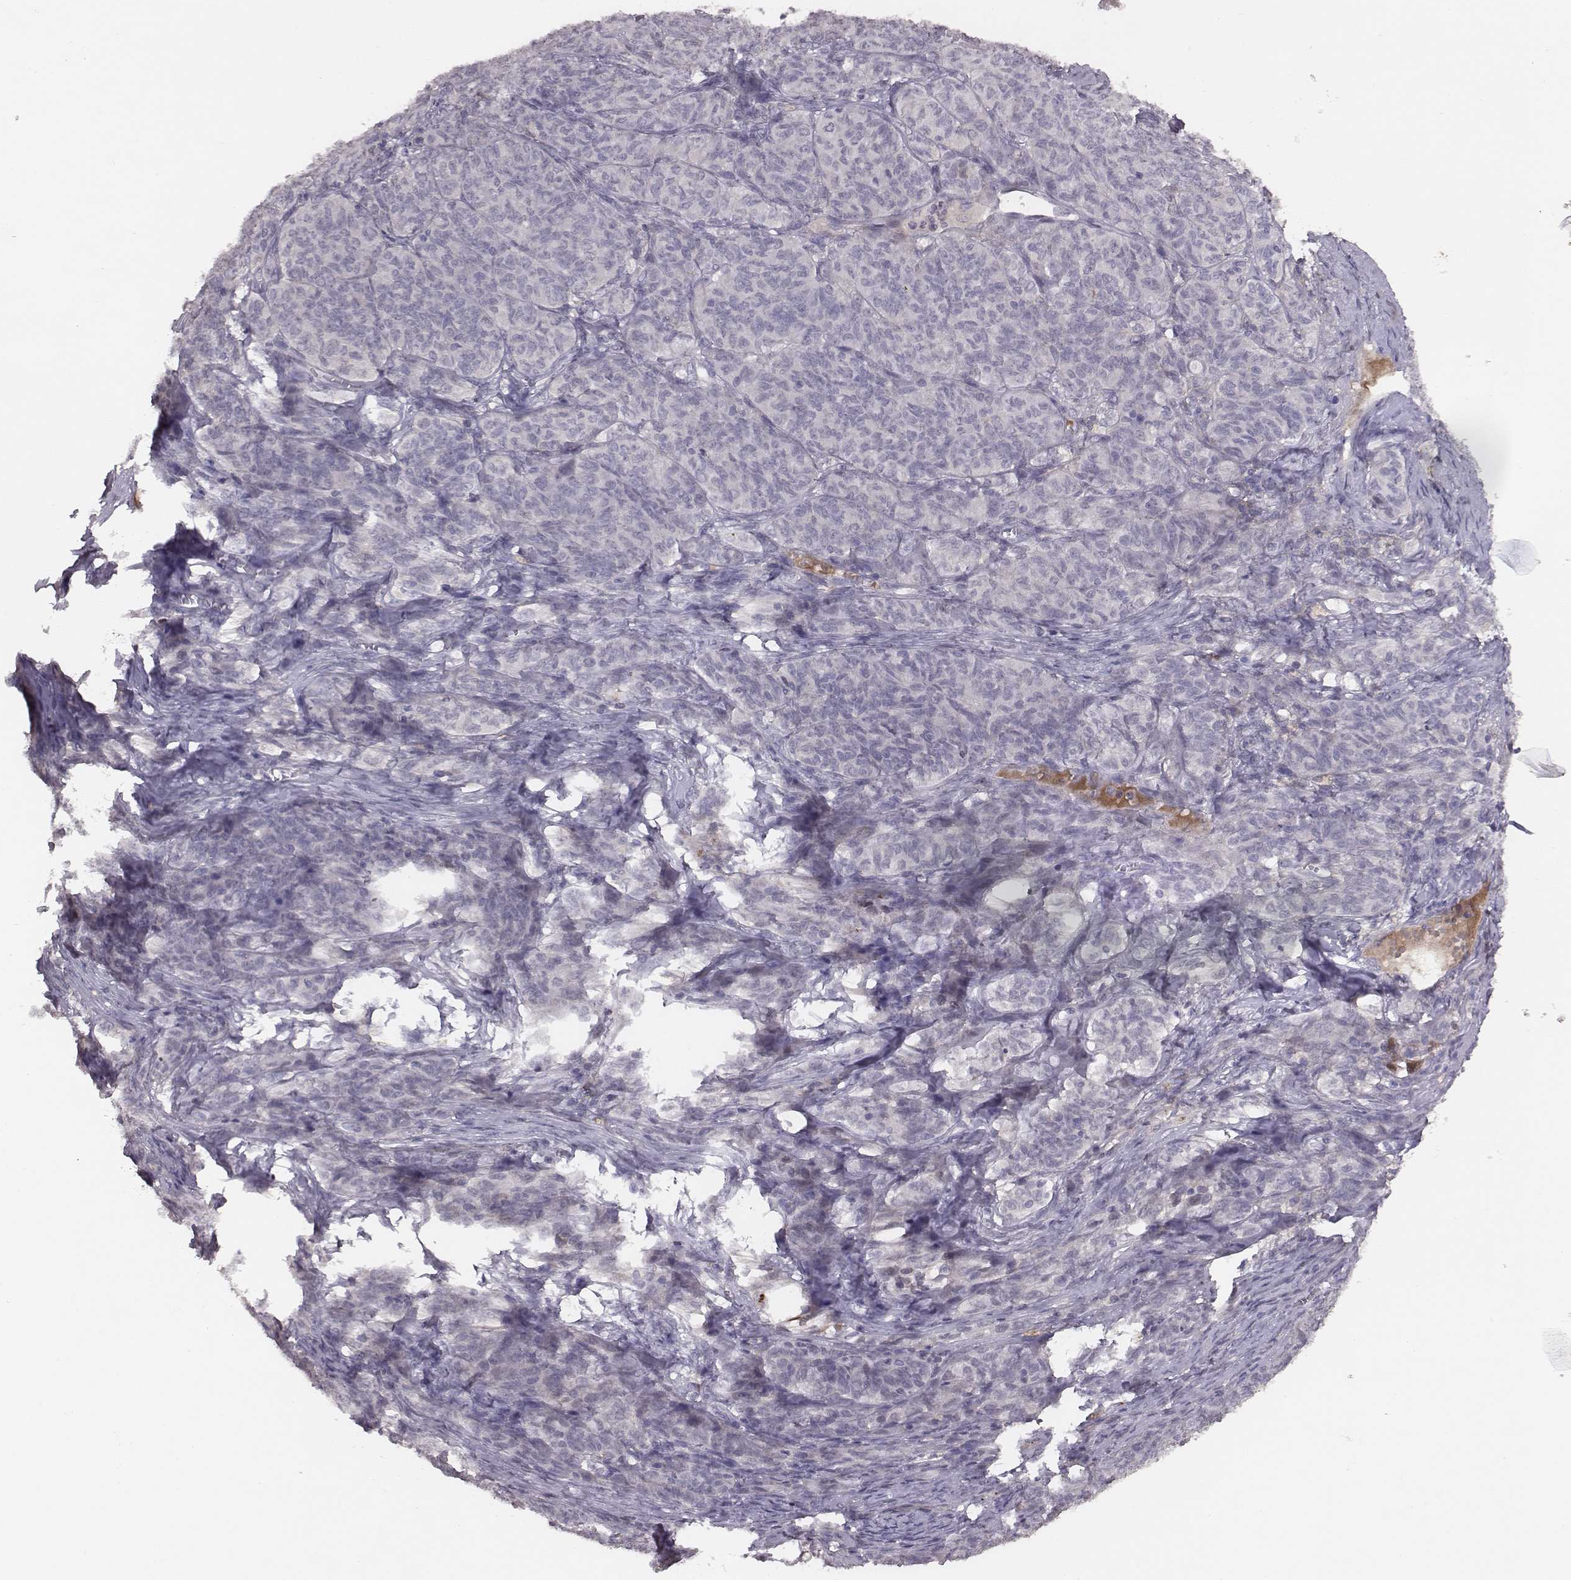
{"staining": {"intensity": "negative", "quantity": "none", "location": "none"}, "tissue": "ovarian cancer", "cell_type": "Tumor cells", "image_type": "cancer", "snomed": [{"axis": "morphology", "description": "Carcinoma, endometroid"}, {"axis": "topography", "description": "Ovary"}], "caption": "Immunohistochemistry (IHC) image of human ovarian cancer (endometroid carcinoma) stained for a protein (brown), which demonstrates no staining in tumor cells.", "gene": "SLC22A6", "patient": {"sex": "female", "age": 80}}